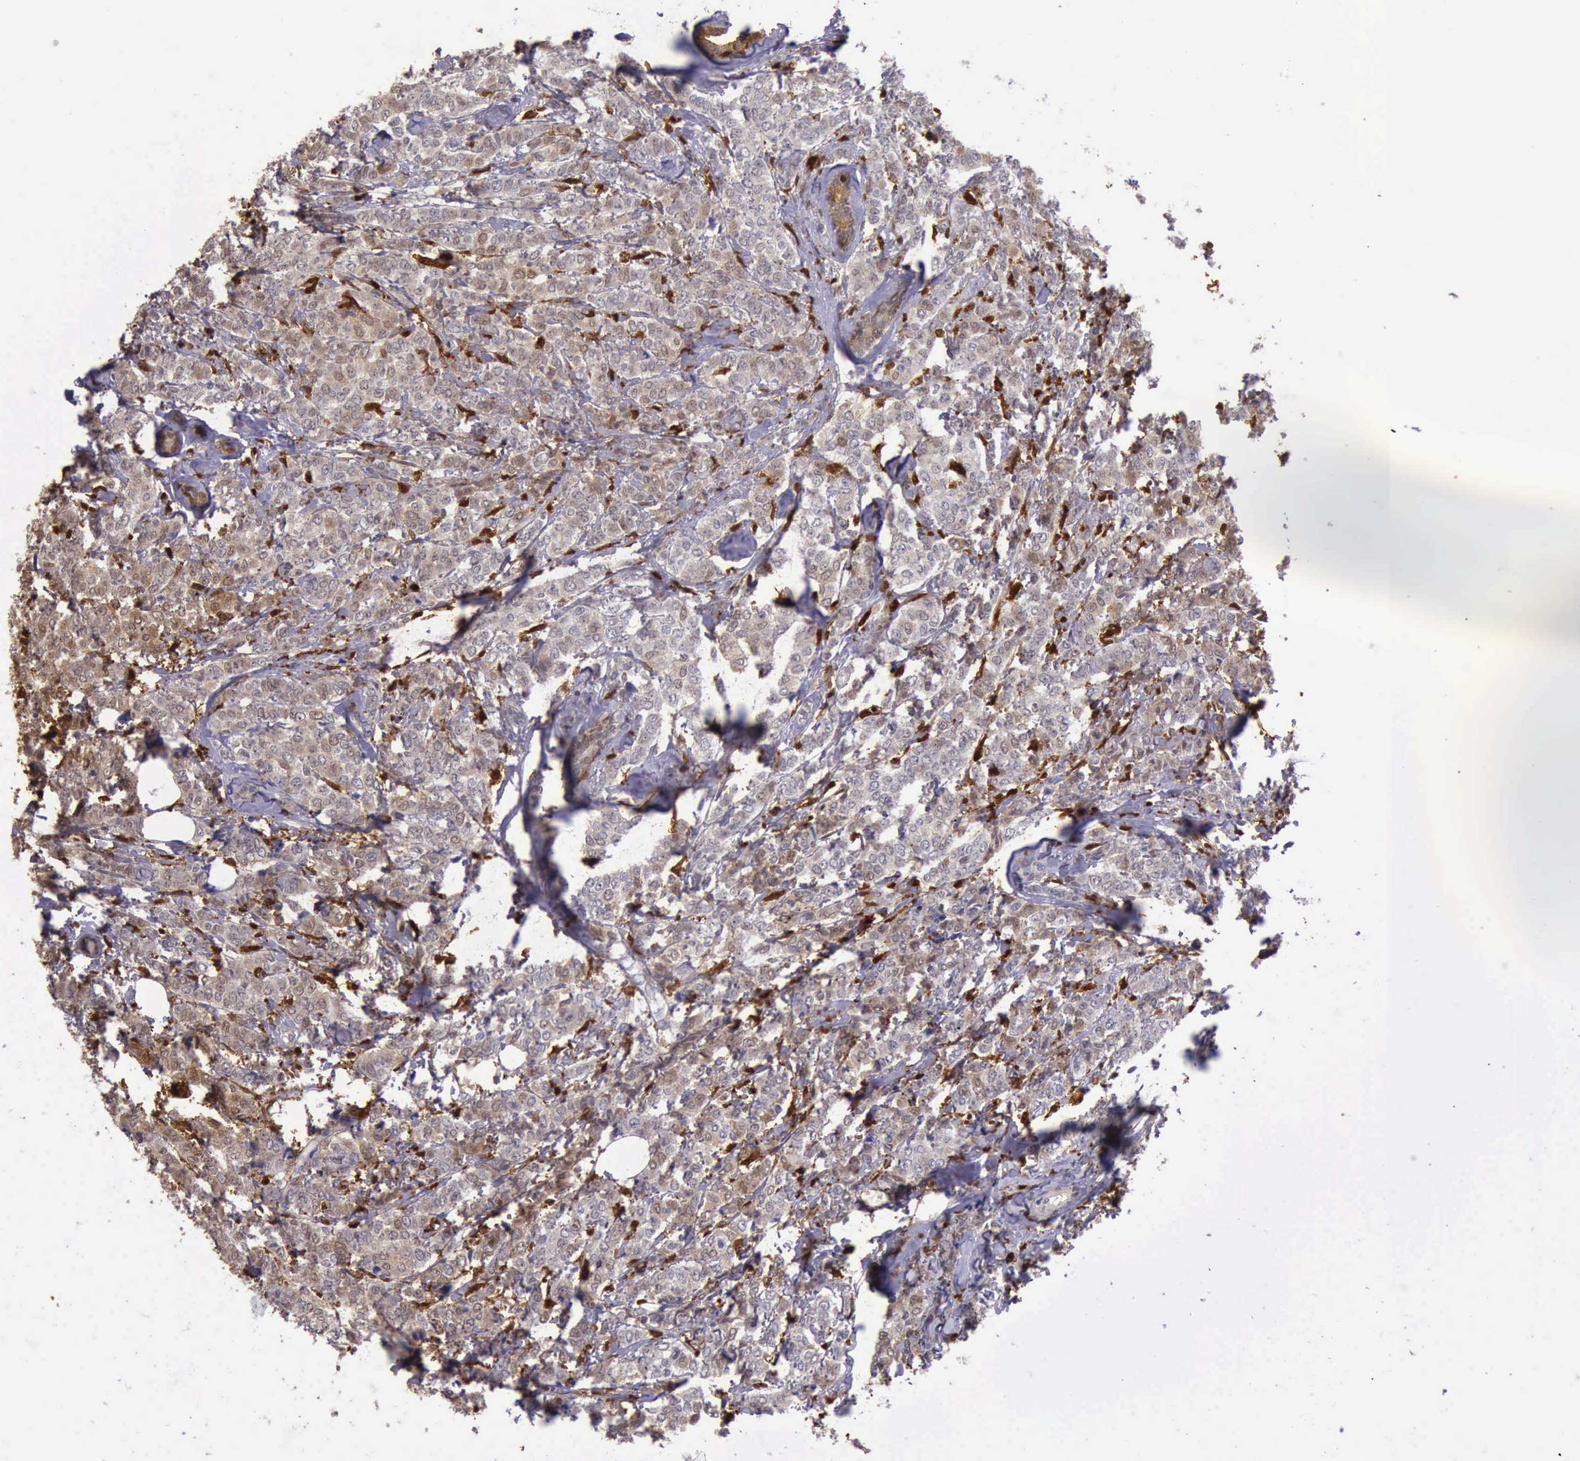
{"staining": {"intensity": "weak", "quantity": "25%-75%", "location": "cytoplasmic/membranous,nuclear"}, "tissue": "breast cancer", "cell_type": "Tumor cells", "image_type": "cancer", "snomed": [{"axis": "morphology", "description": "Lobular carcinoma"}, {"axis": "topography", "description": "Breast"}], "caption": "Breast cancer tissue demonstrates weak cytoplasmic/membranous and nuclear expression in approximately 25%-75% of tumor cells, visualized by immunohistochemistry.", "gene": "TYMP", "patient": {"sex": "female", "age": 60}}